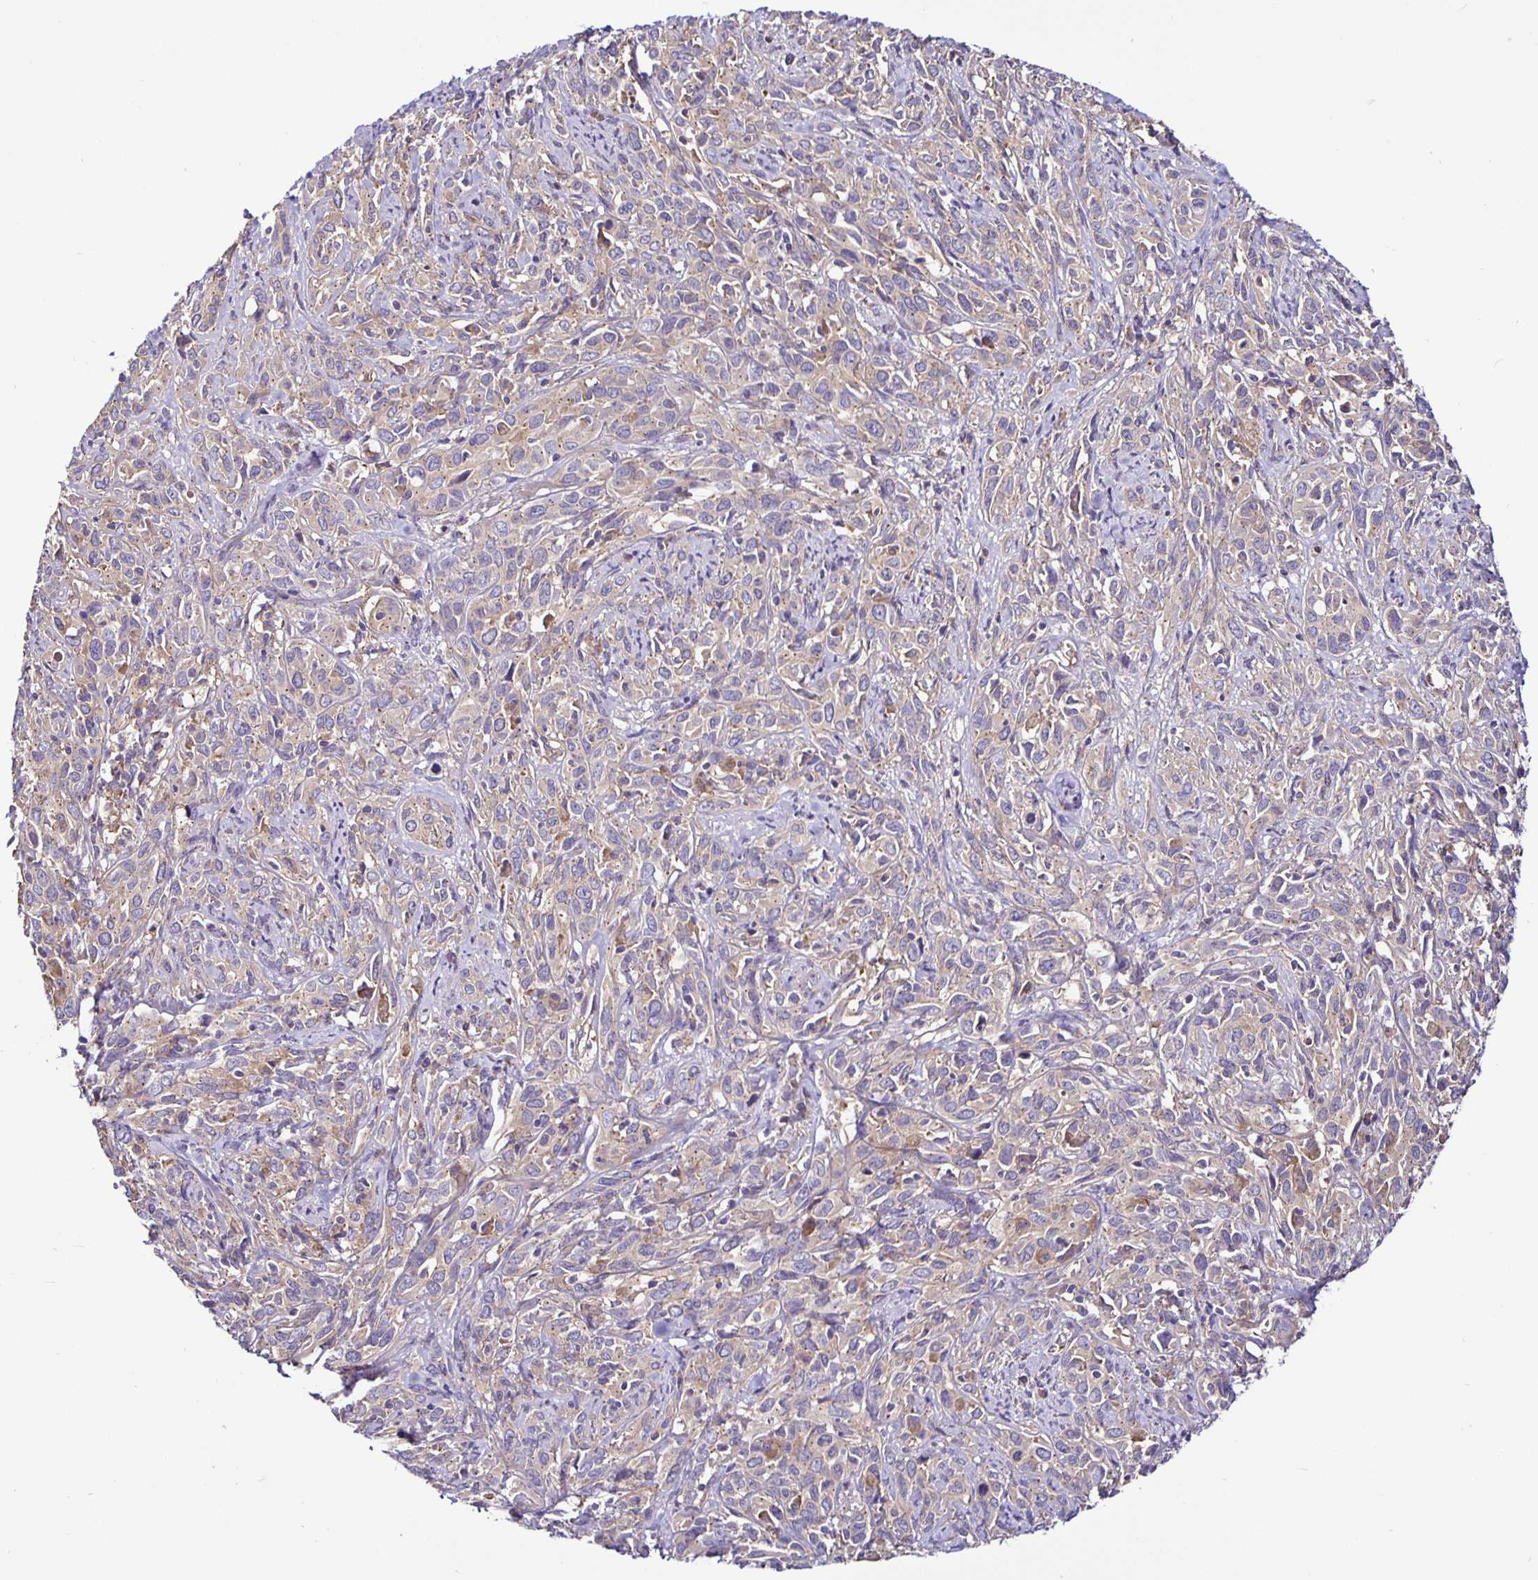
{"staining": {"intensity": "weak", "quantity": "<25%", "location": "cytoplasmic/membranous"}, "tissue": "cervical cancer", "cell_type": "Tumor cells", "image_type": "cancer", "snomed": [{"axis": "morphology", "description": "Normal tissue, NOS"}, {"axis": "morphology", "description": "Squamous cell carcinoma, NOS"}, {"axis": "topography", "description": "Cervix"}], "caption": "High power microscopy micrograph of an immunohistochemistry (IHC) micrograph of cervical cancer, revealing no significant positivity in tumor cells. The staining is performed using DAB (3,3'-diaminobenzidine) brown chromogen with nuclei counter-stained in using hematoxylin.", "gene": "SNX5", "patient": {"sex": "female", "age": 51}}